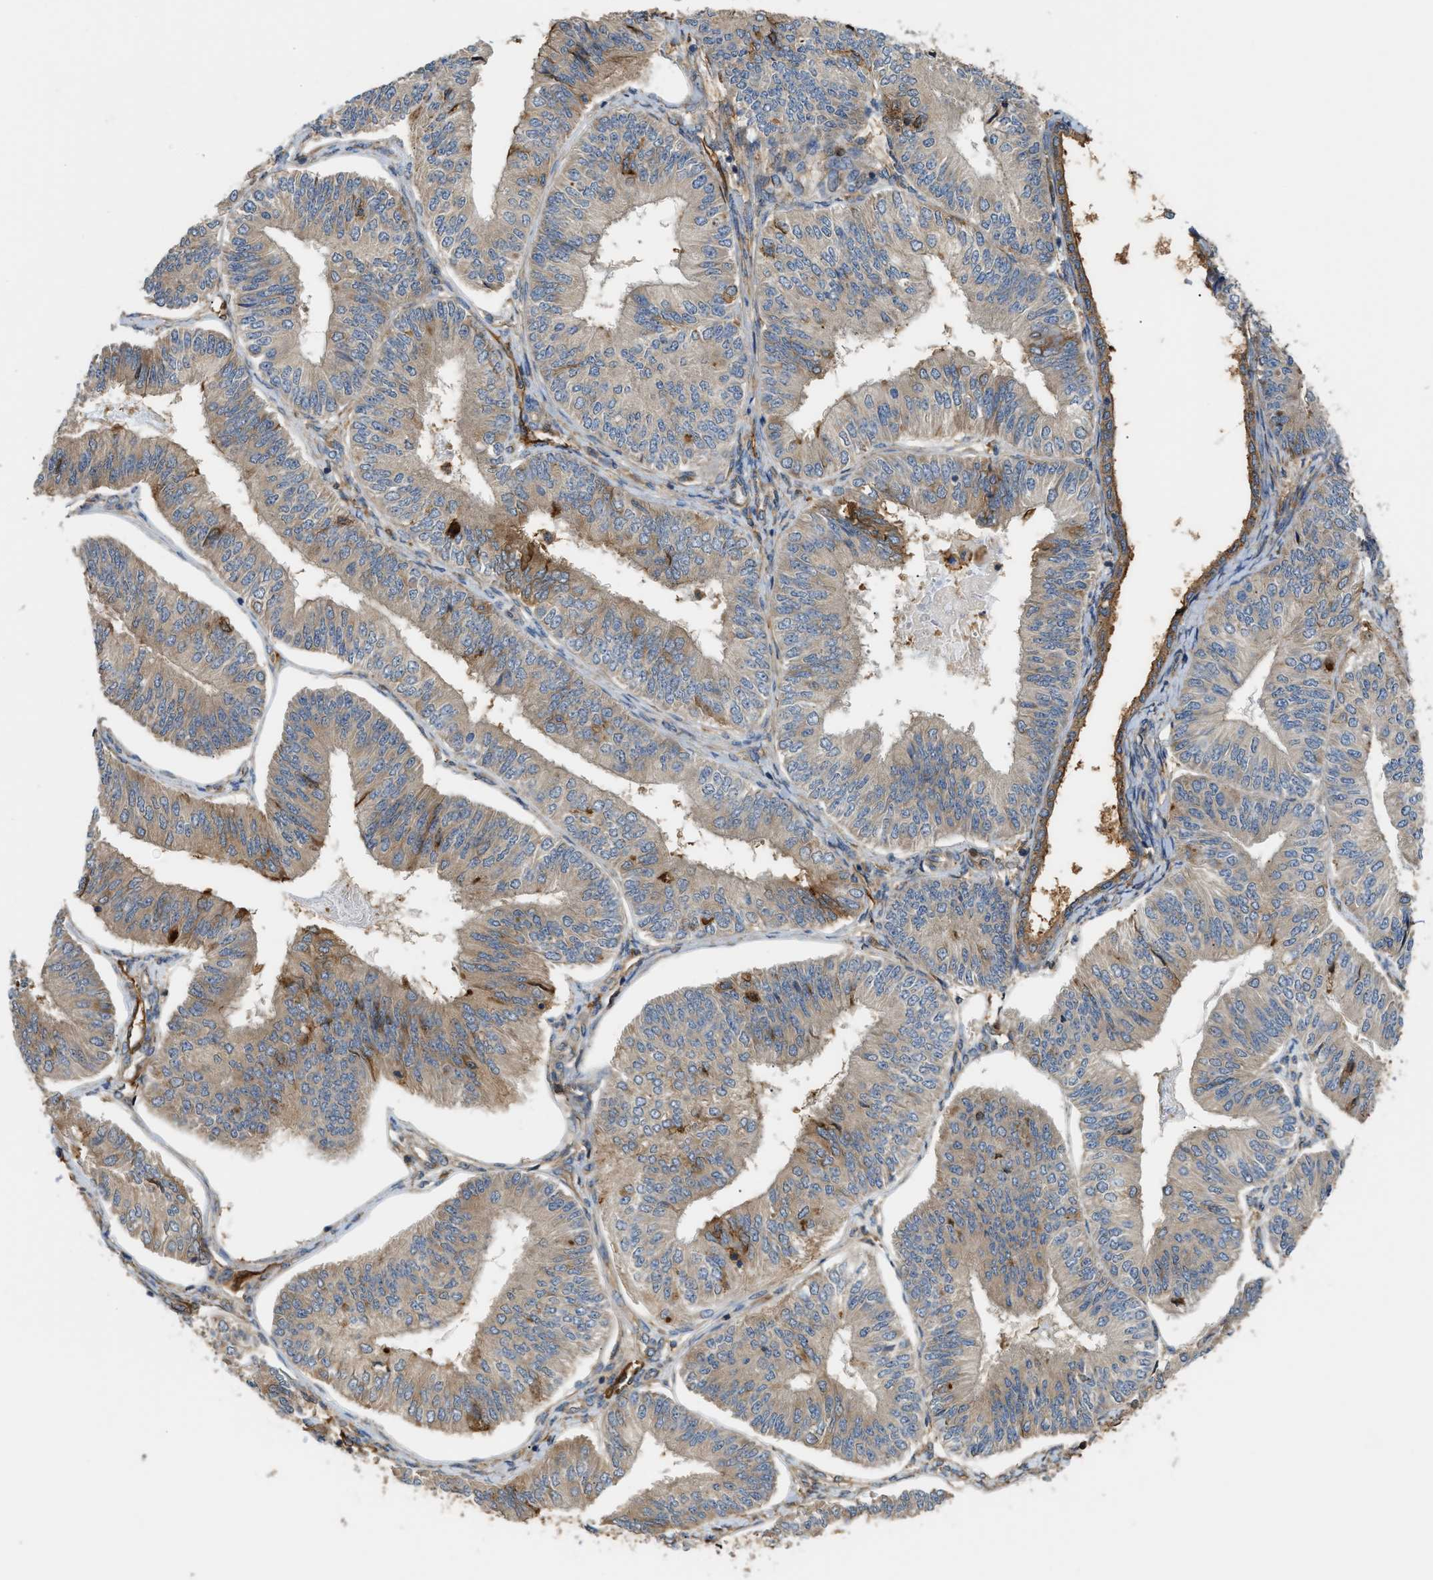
{"staining": {"intensity": "moderate", "quantity": "<25%", "location": "cytoplasmic/membranous"}, "tissue": "endometrial cancer", "cell_type": "Tumor cells", "image_type": "cancer", "snomed": [{"axis": "morphology", "description": "Adenocarcinoma, NOS"}, {"axis": "topography", "description": "Endometrium"}], "caption": "The image reveals staining of endometrial cancer, revealing moderate cytoplasmic/membranous protein expression (brown color) within tumor cells.", "gene": "DDHD2", "patient": {"sex": "female", "age": 58}}